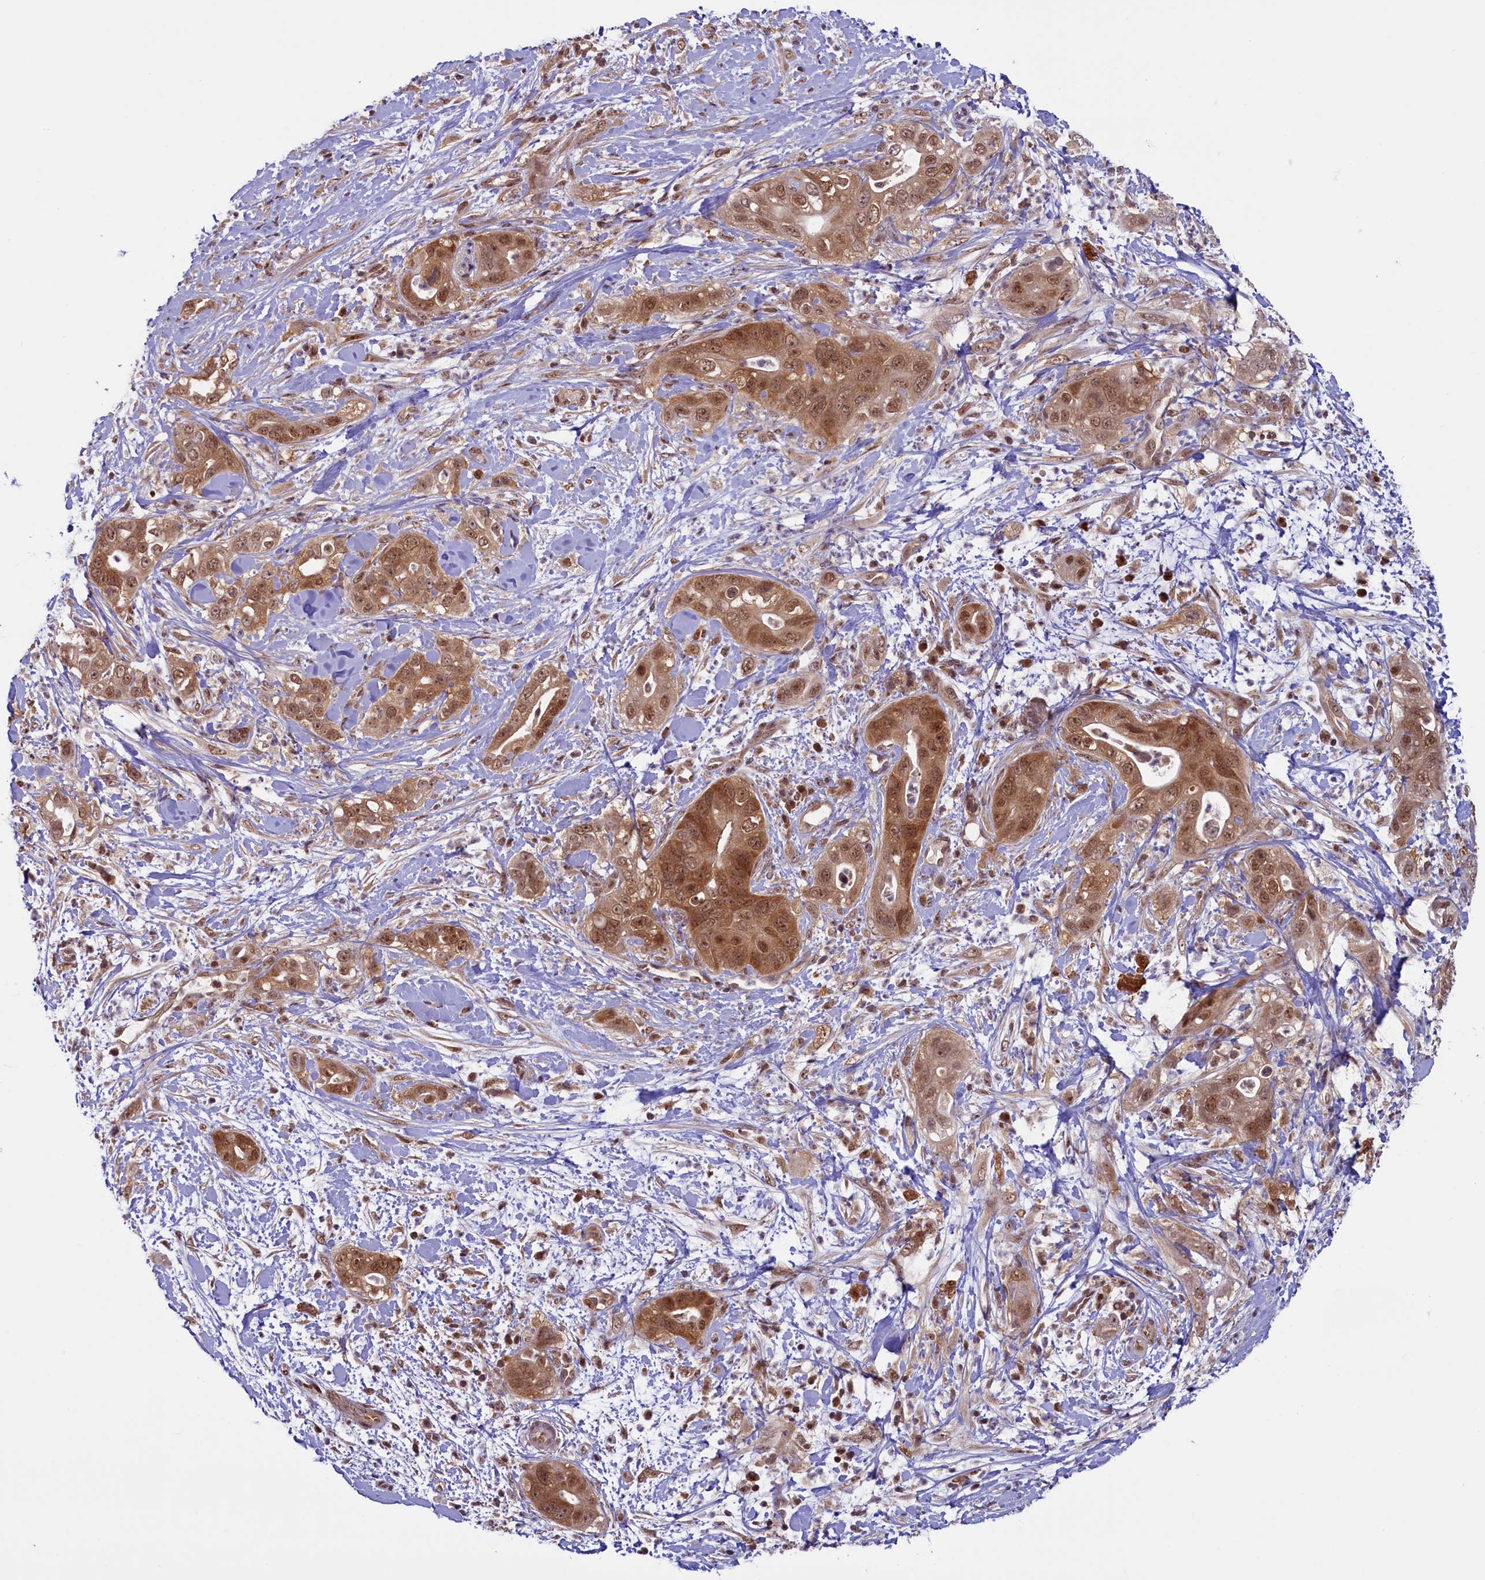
{"staining": {"intensity": "moderate", "quantity": ">75%", "location": "cytoplasmic/membranous,nuclear"}, "tissue": "pancreatic cancer", "cell_type": "Tumor cells", "image_type": "cancer", "snomed": [{"axis": "morphology", "description": "Adenocarcinoma, NOS"}, {"axis": "topography", "description": "Pancreas"}], "caption": "Protein expression analysis of adenocarcinoma (pancreatic) displays moderate cytoplasmic/membranous and nuclear expression in about >75% of tumor cells.", "gene": "SLC7A6OS", "patient": {"sex": "female", "age": 78}}